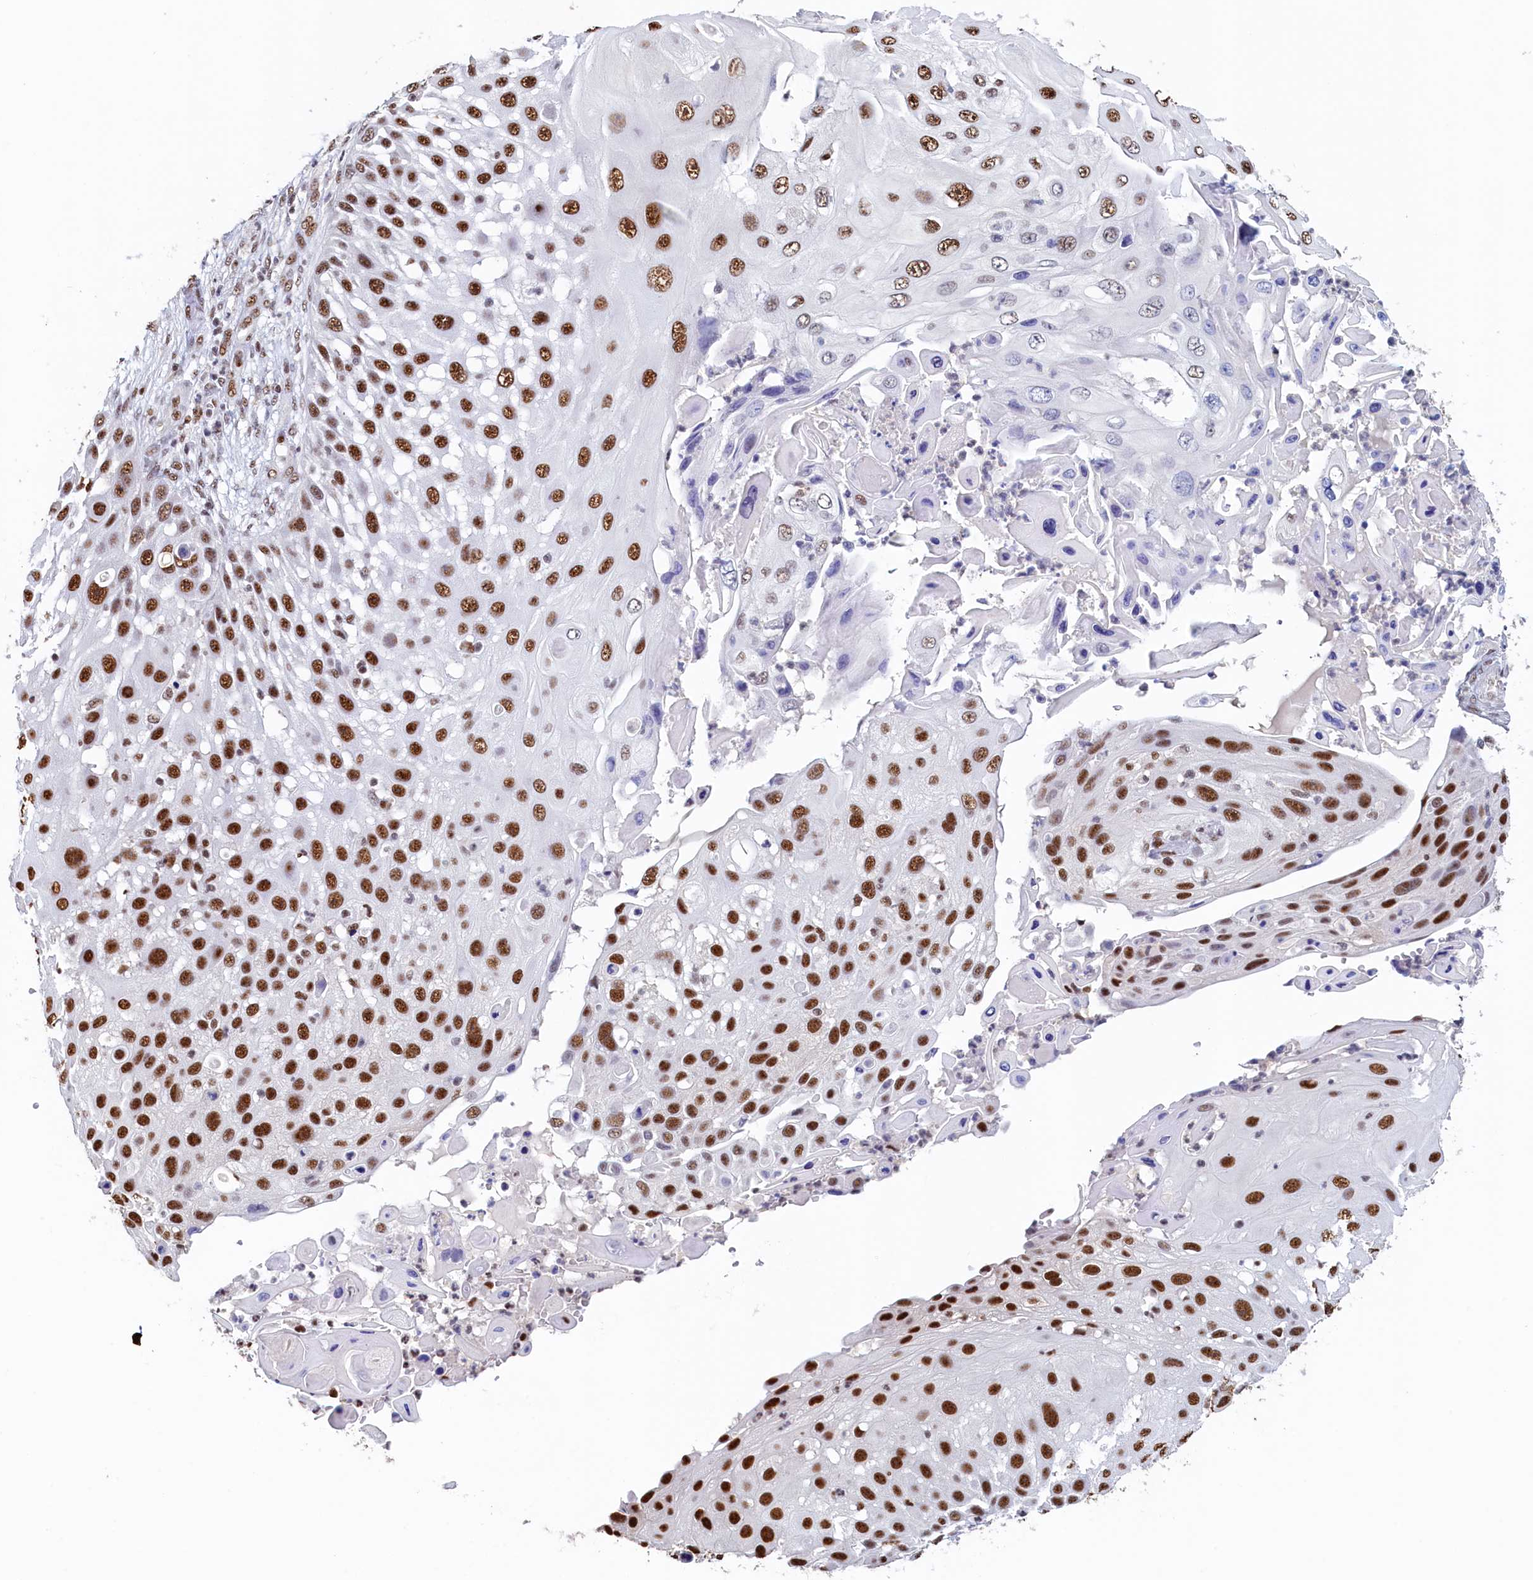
{"staining": {"intensity": "strong", "quantity": ">75%", "location": "nuclear"}, "tissue": "skin cancer", "cell_type": "Tumor cells", "image_type": "cancer", "snomed": [{"axis": "morphology", "description": "Squamous cell carcinoma, NOS"}, {"axis": "topography", "description": "Skin"}], "caption": "IHC image of neoplastic tissue: human squamous cell carcinoma (skin) stained using immunohistochemistry exhibits high levels of strong protein expression localized specifically in the nuclear of tumor cells, appearing as a nuclear brown color.", "gene": "MOSPD3", "patient": {"sex": "female", "age": 44}}